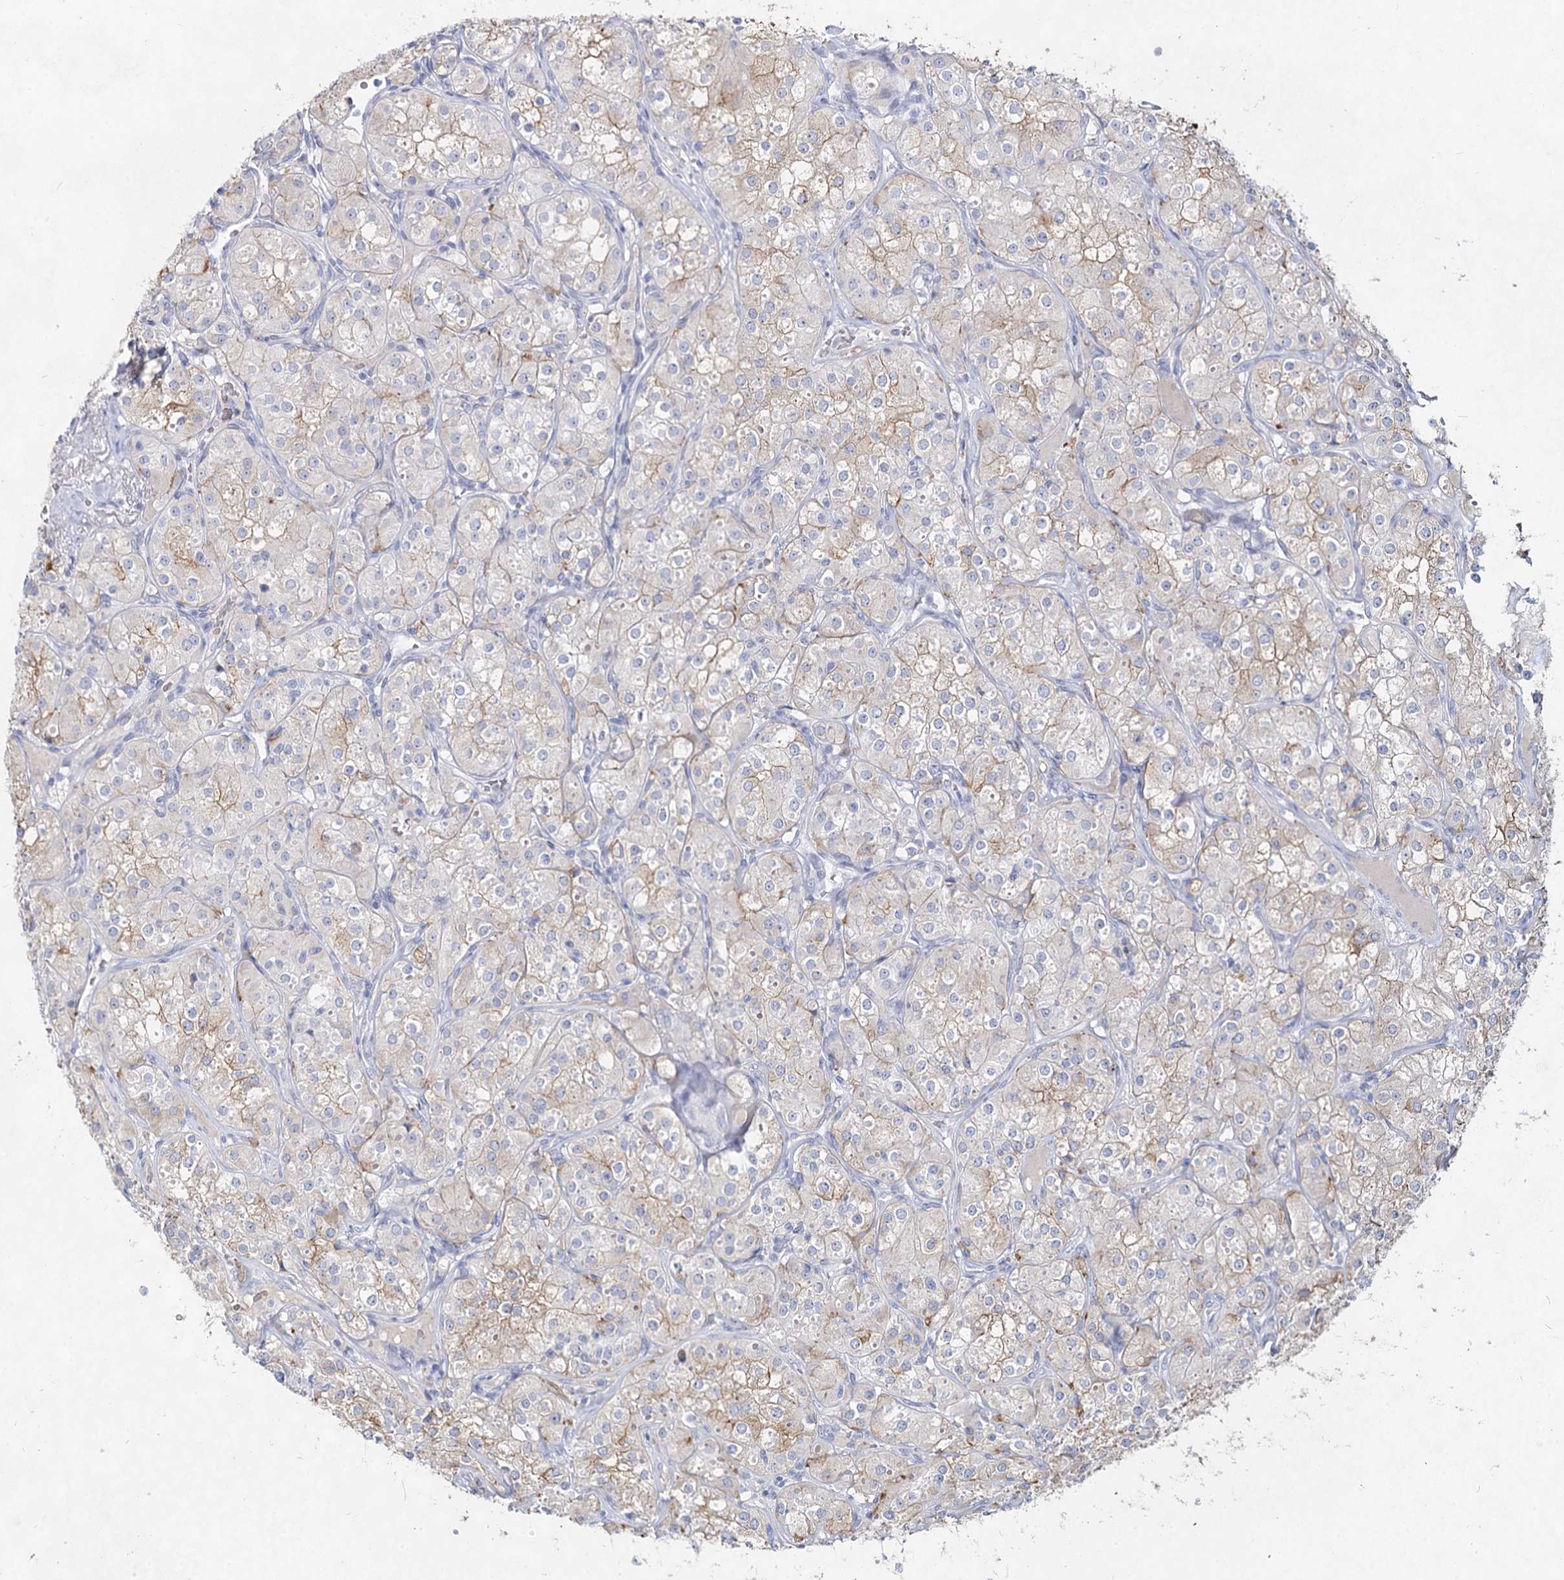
{"staining": {"intensity": "weak", "quantity": "<25%", "location": "cytoplasmic/membranous"}, "tissue": "renal cancer", "cell_type": "Tumor cells", "image_type": "cancer", "snomed": [{"axis": "morphology", "description": "Adenocarcinoma, NOS"}, {"axis": "topography", "description": "Kidney"}], "caption": "Adenocarcinoma (renal) was stained to show a protein in brown. There is no significant positivity in tumor cells.", "gene": "CCDC73", "patient": {"sex": "male", "age": 77}}